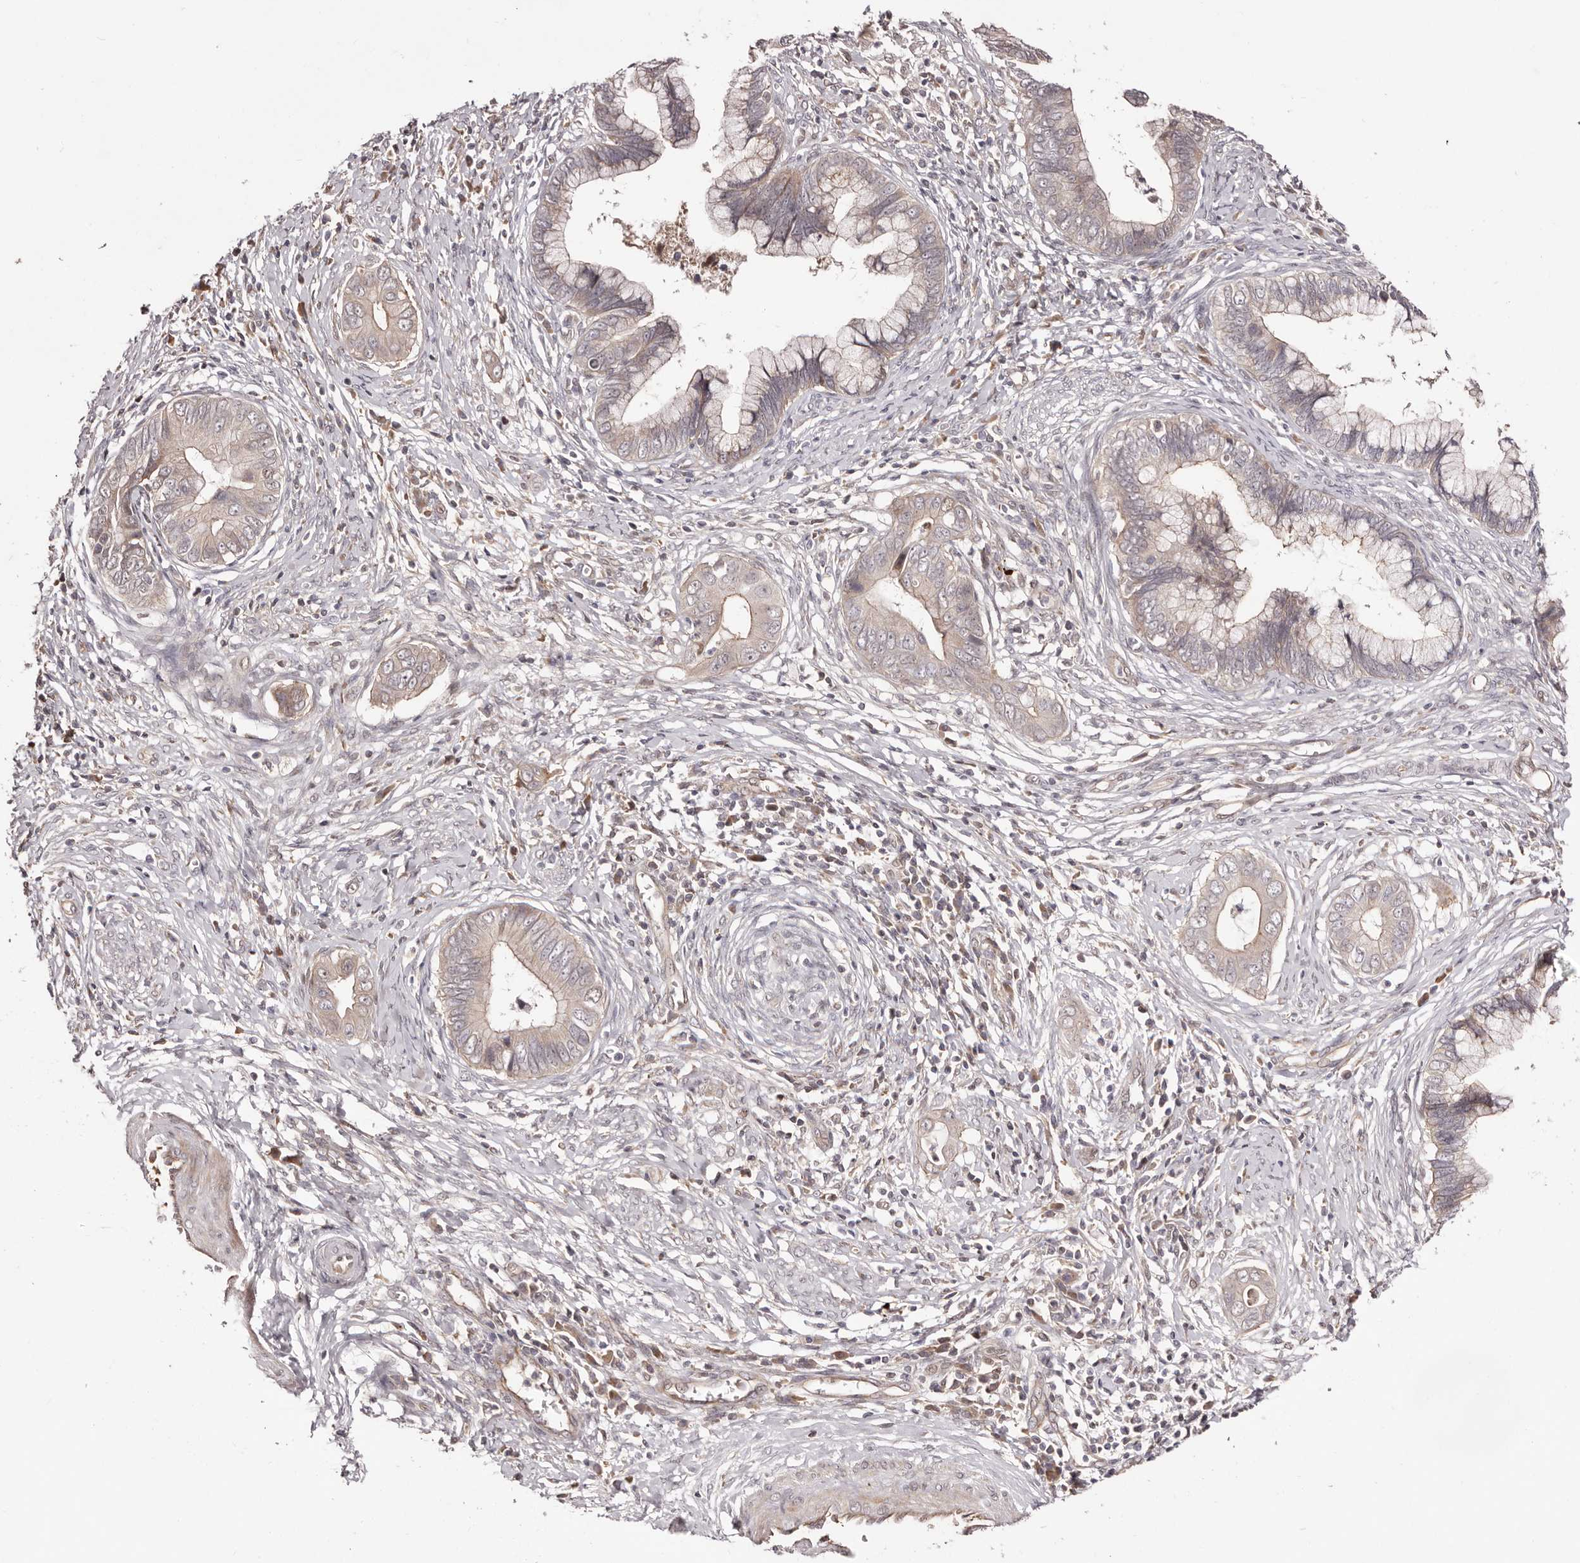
{"staining": {"intensity": "weak", "quantity": "<25%", "location": "cytoplasmic/membranous"}, "tissue": "cervical cancer", "cell_type": "Tumor cells", "image_type": "cancer", "snomed": [{"axis": "morphology", "description": "Adenocarcinoma, NOS"}, {"axis": "topography", "description": "Cervix"}], "caption": "Protein analysis of cervical cancer displays no significant expression in tumor cells. (Brightfield microscopy of DAB immunohistochemistry at high magnification).", "gene": "EGR3", "patient": {"sex": "female", "age": 44}}